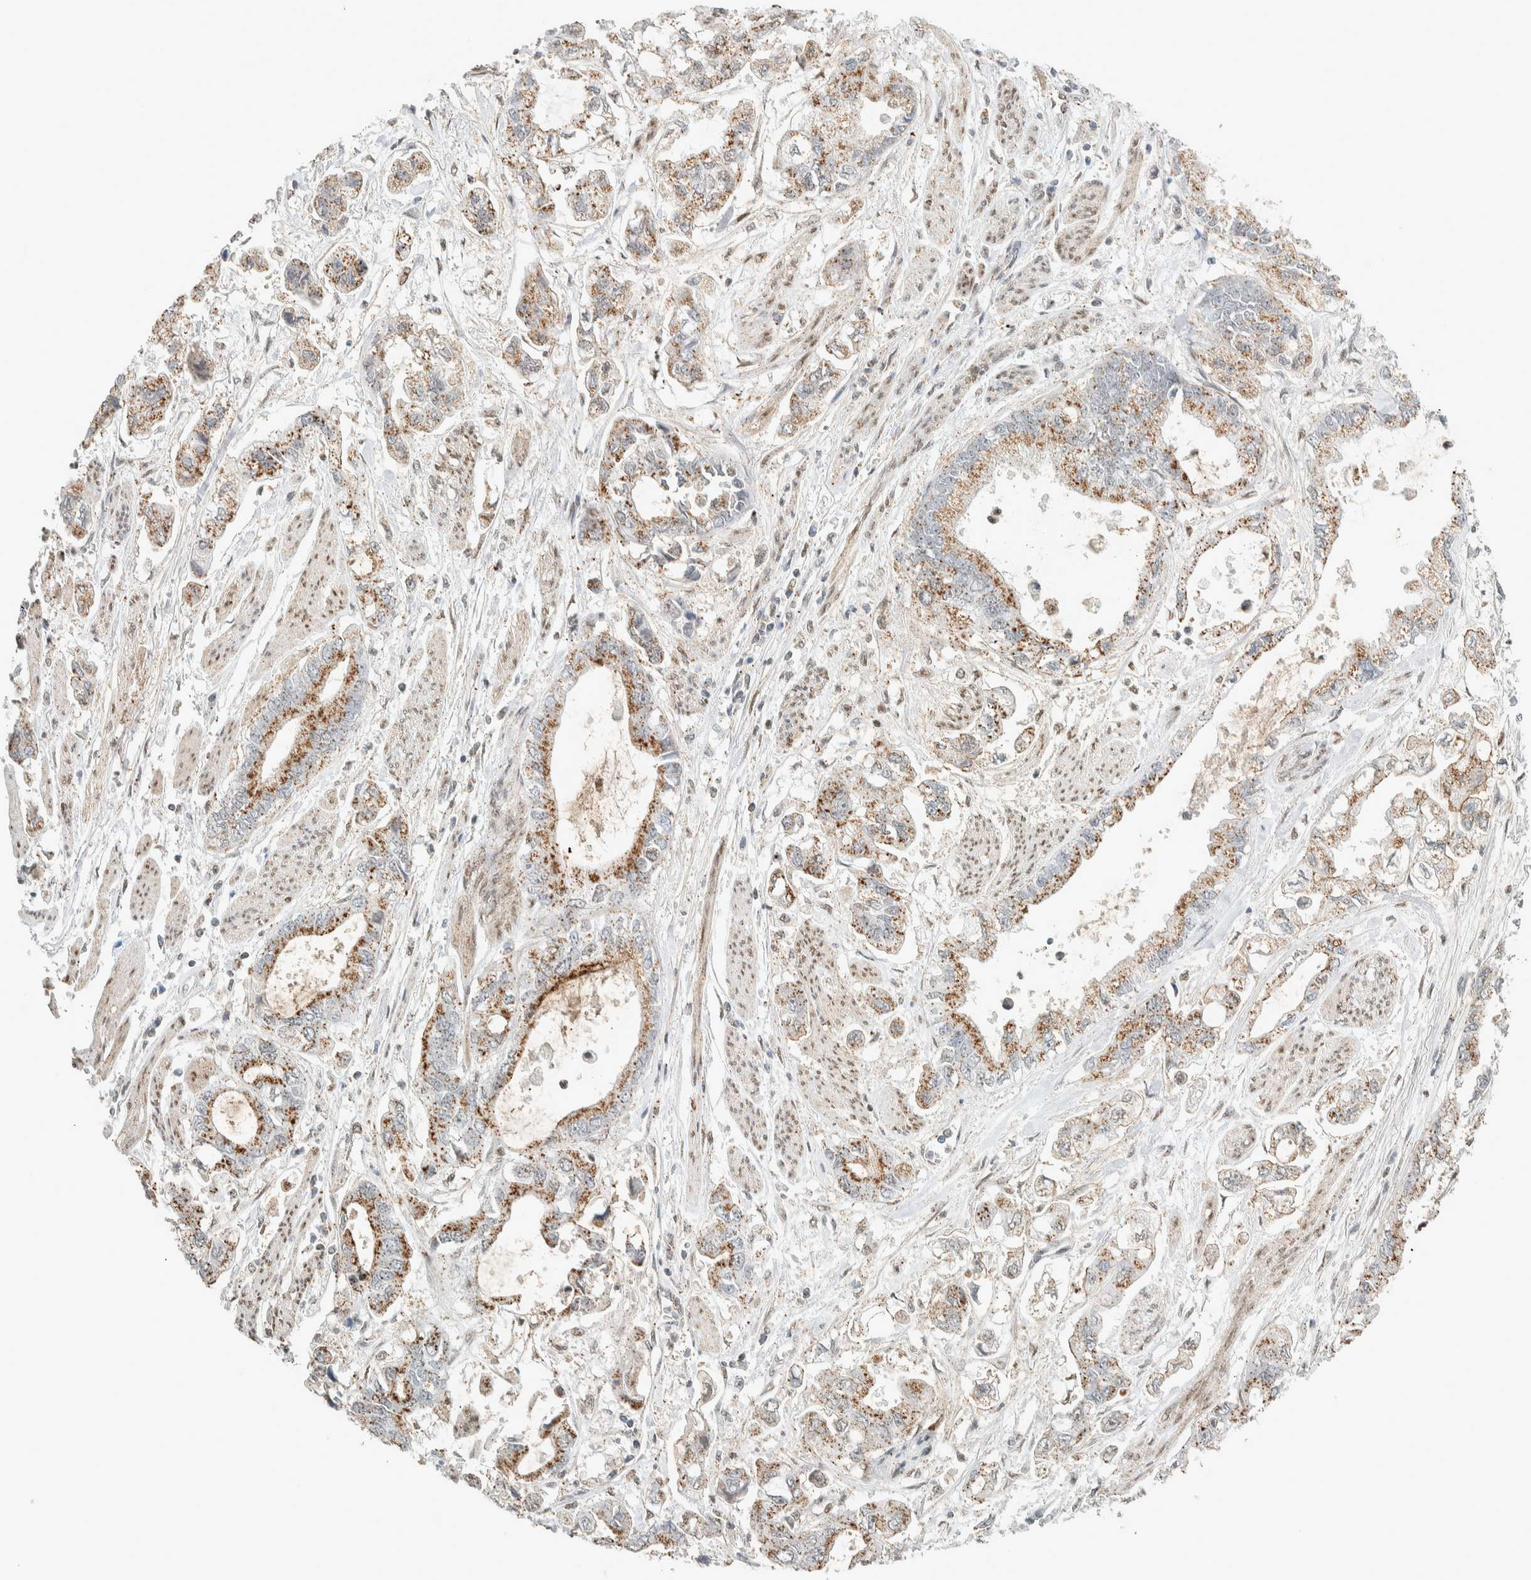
{"staining": {"intensity": "moderate", "quantity": ">75%", "location": "cytoplasmic/membranous"}, "tissue": "stomach cancer", "cell_type": "Tumor cells", "image_type": "cancer", "snomed": [{"axis": "morphology", "description": "Normal tissue, NOS"}, {"axis": "morphology", "description": "Adenocarcinoma, NOS"}, {"axis": "topography", "description": "Stomach"}], "caption": "Immunohistochemical staining of human stomach cancer (adenocarcinoma) reveals moderate cytoplasmic/membranous protein expression in approximately >75% of tumor cells.", "gene": "TFE3", "patient": {"sex": "male", "age": 62}}